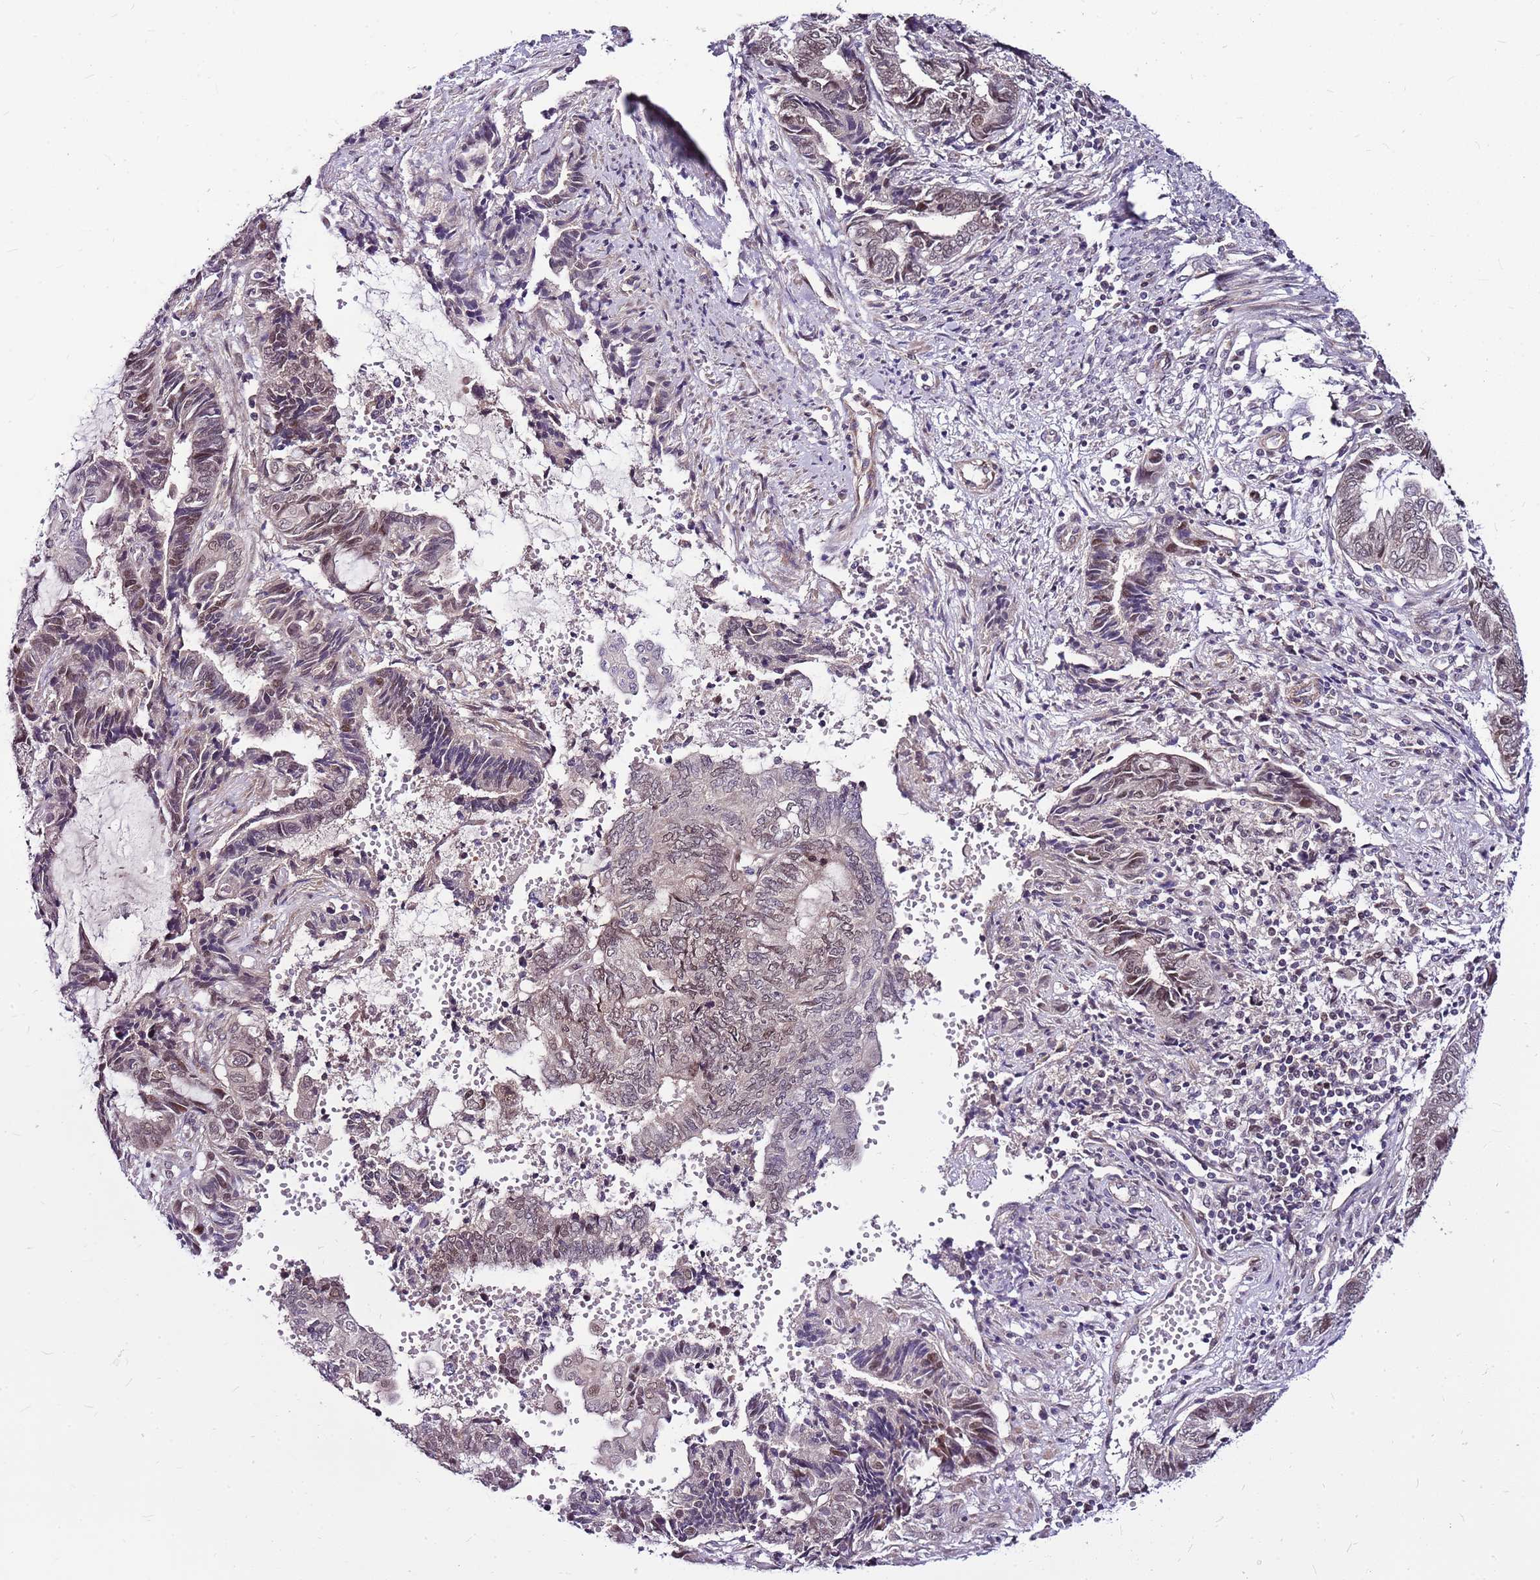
{"staining": {"intensity": "weak", "quantity": "25%-75%", "location": "nuclear"}, "tissue": "endometrial cancer", "cell_type": "Tumor cells", "image_type": "cancer", "snomed": [{"axis": "morphology", "description": "Adenocarcinoma, NOS"}, {"axis": "topography", "description": "Uterus"}, {"axis": "topography", "description": "Endometrium"}], "caption": "Protein expression analysis of human adenocarcinoma (endometrial) reveals weak nuclear positivity in about 25%-75% of tumor cells.", "gene": "POLE3", "patient": {"sex": "female", "age": 70}}